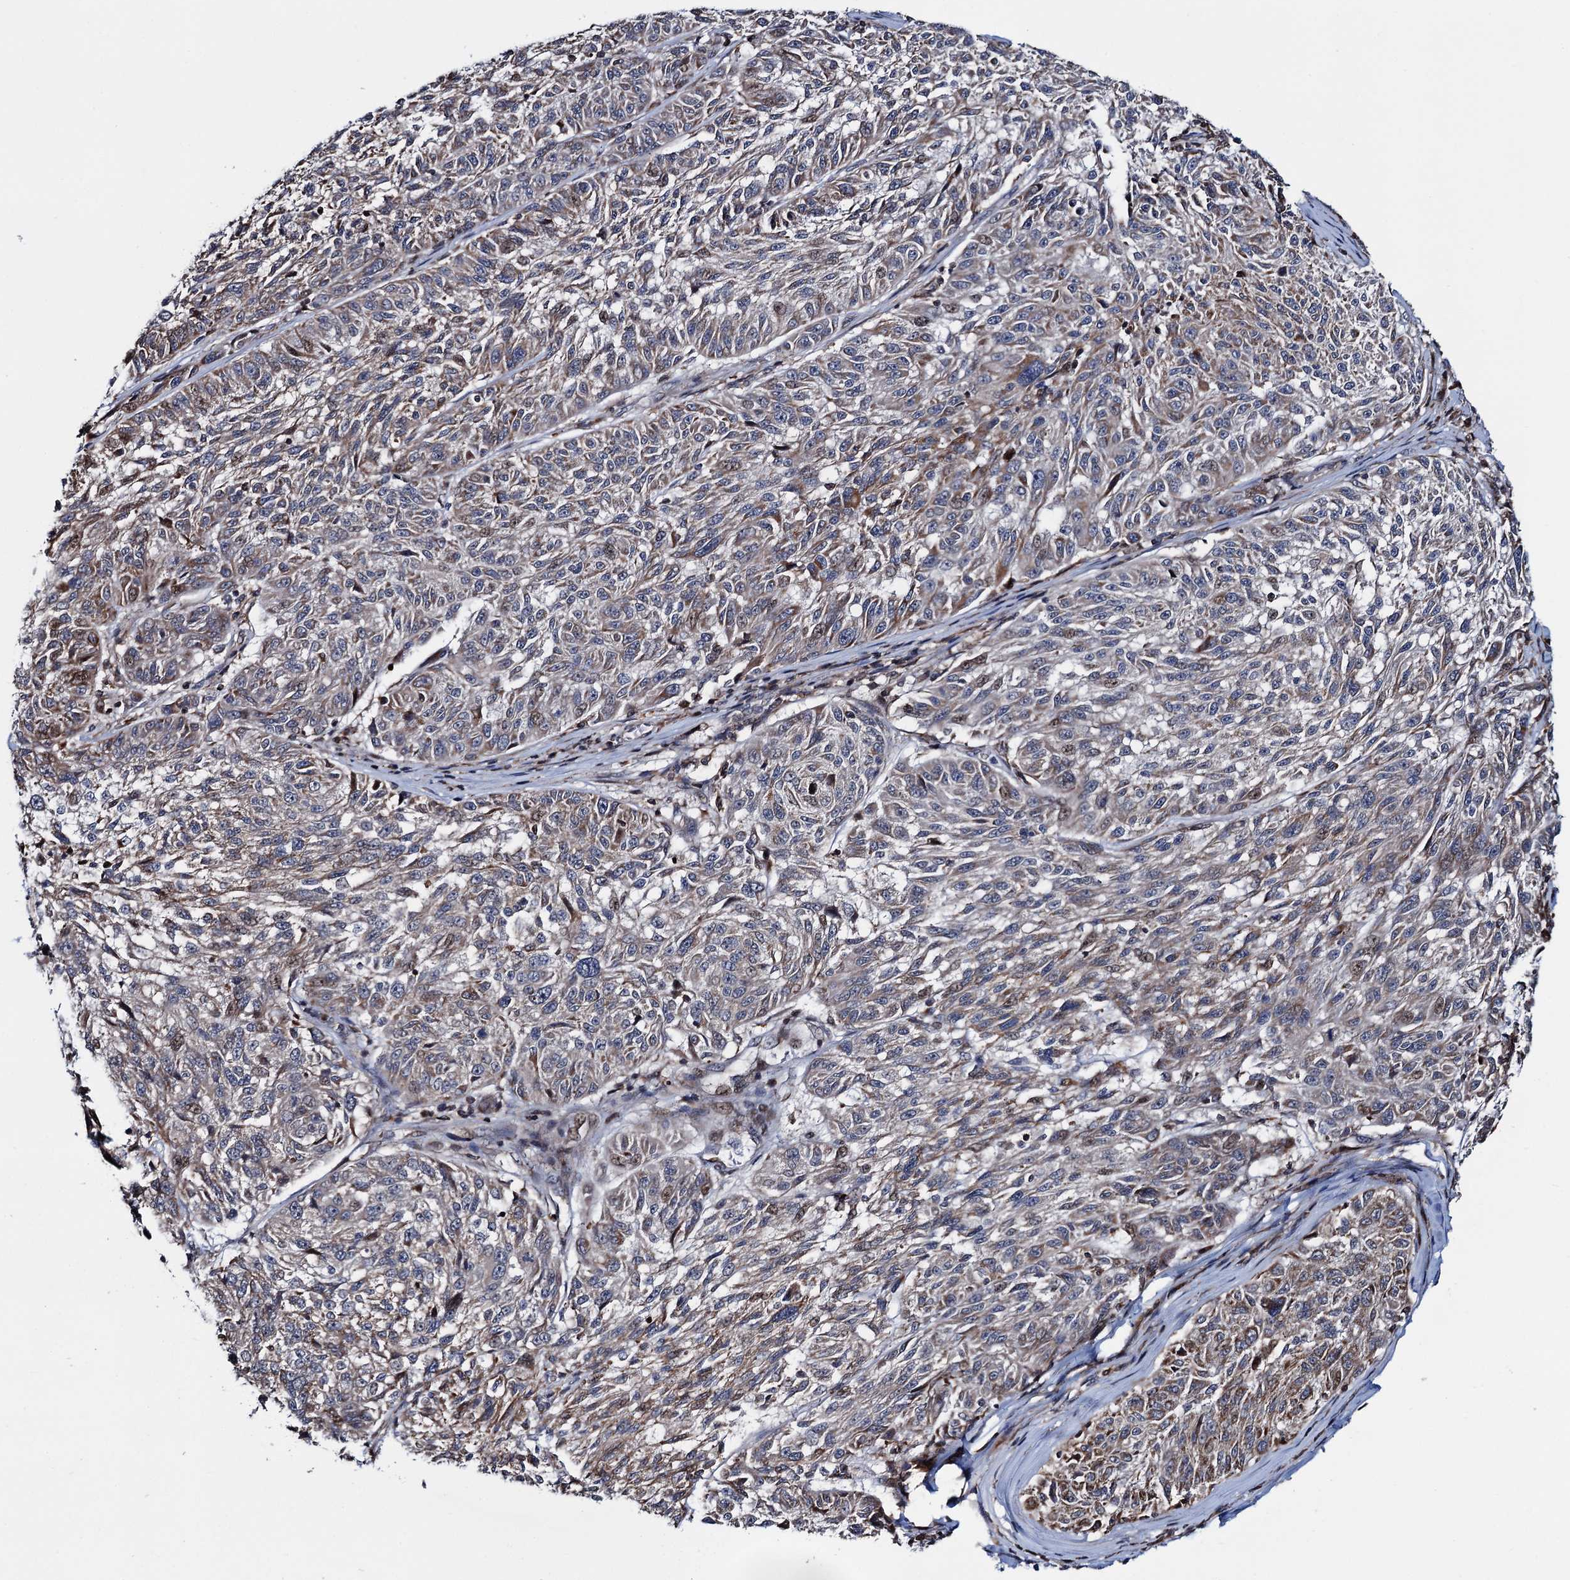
{"staining": {"intensity": "weak", "quantity": "<25%", "location": "cytoplasmic/membranous"}, "tissue": "melanoma", "cell_type": "Tumor cells", "image_type": "cancer", "snomed": [{"axis": "morphology", "description": "Malignant melanoma, NOS"}, {"axis": "topography", "description": "Skin"}], "caption": "This is an immunohistochemistry image of malignant melanoma. There is no staining in tumor cells.", "gene": "CCDC102A", "patient": {"sex": "male", "age": 53}}